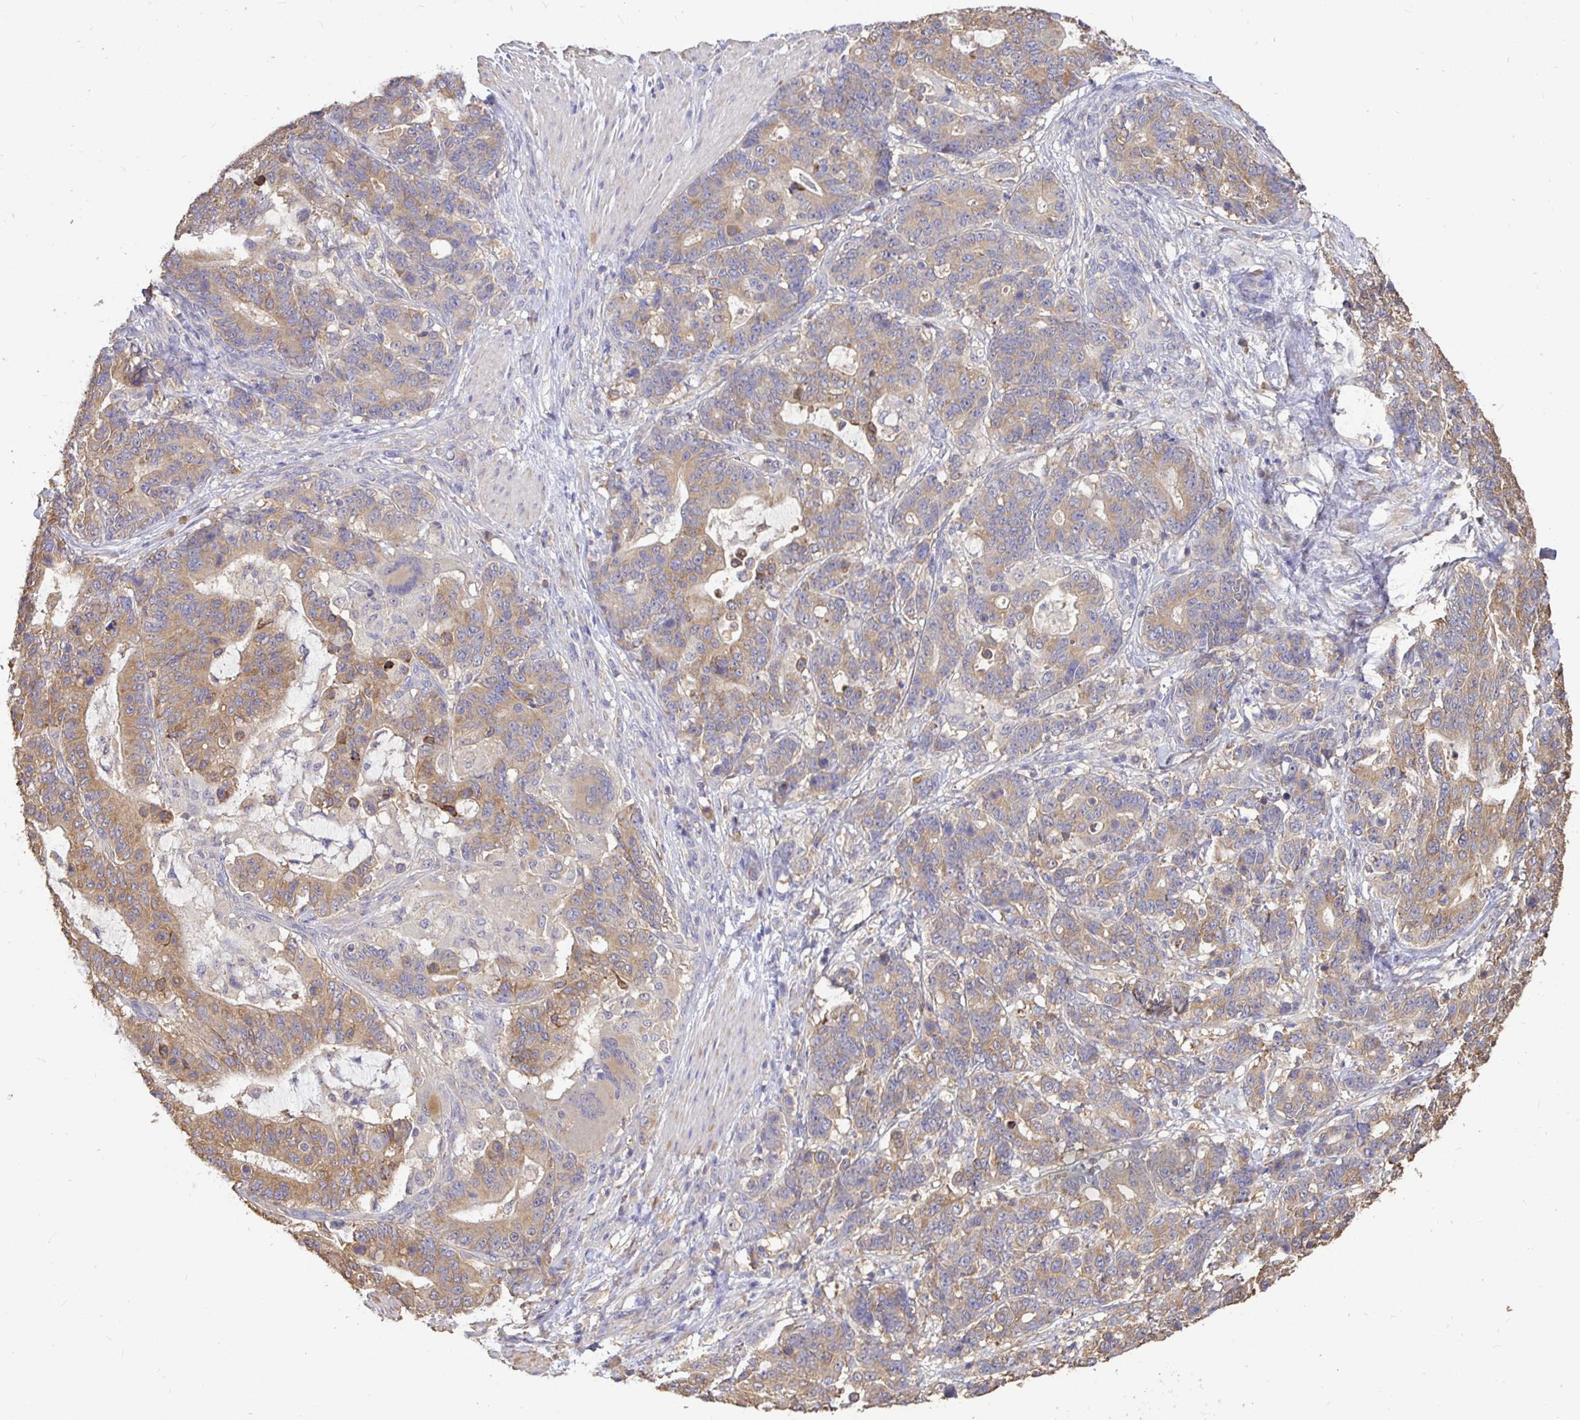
{"staining": {"intensity": "weak", "quantity": "25%-75%", "location": "cytoplasmic/membranous"}, "tissue": "stomach cancer", "cell_type": "Tumor cells", "image_type": "cancer", "snomed": [{"axis": "morphology", "description": "Normal tissue, NOS"}, {"axis": "morphology", "description": "Adenocarcinoma, NOS"}, {"axis": "topography", "description": "Stomach"}], "caption": "A photomicrograph of human stomach adenocarcinoma stained for a protein demonstrates weak cytoplasmic/membranous brown staining in tumor cells.", "gene": "MAPK8IP3", "patient": {"sex": "female", "age": 64}}